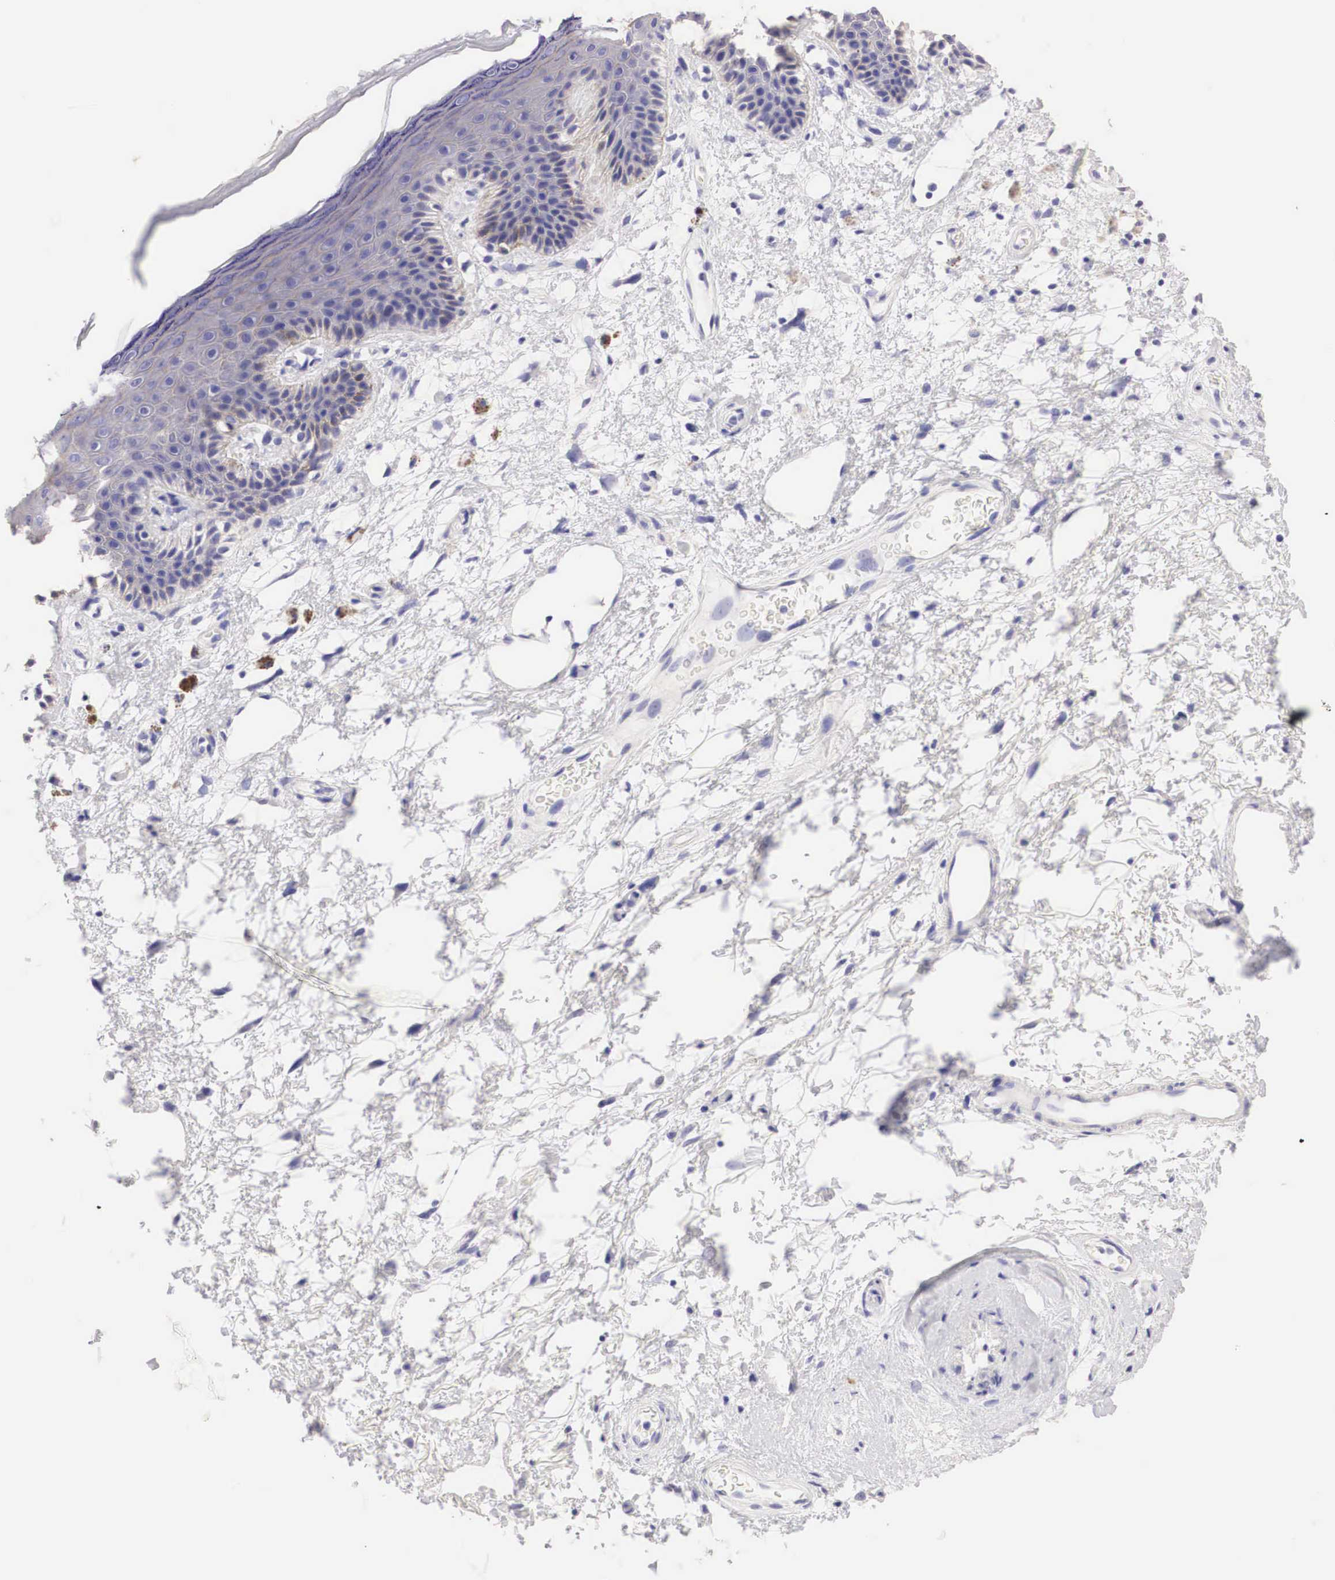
{"staining": {"intensity": "weak", "quantity": "<25%", "location": "cytoplasmic/membranous"}, "tissue": "skin", "cell_type": "Epidermal cells", "image_type": "normal", "snomed": [{"axis": "morphology", "description": "Normal tissue, NOS"}, {"axis": "topography", "description": "Anal"}, {"axis": "topography", "description": "Peripheral nerve tissue"}], "caption": "Photomicrograph shows no significant protein expression in epidermal cells of unremarkable skin.", "gene": "ERBB2", "patient": {"sex": "female", "age": 46}}